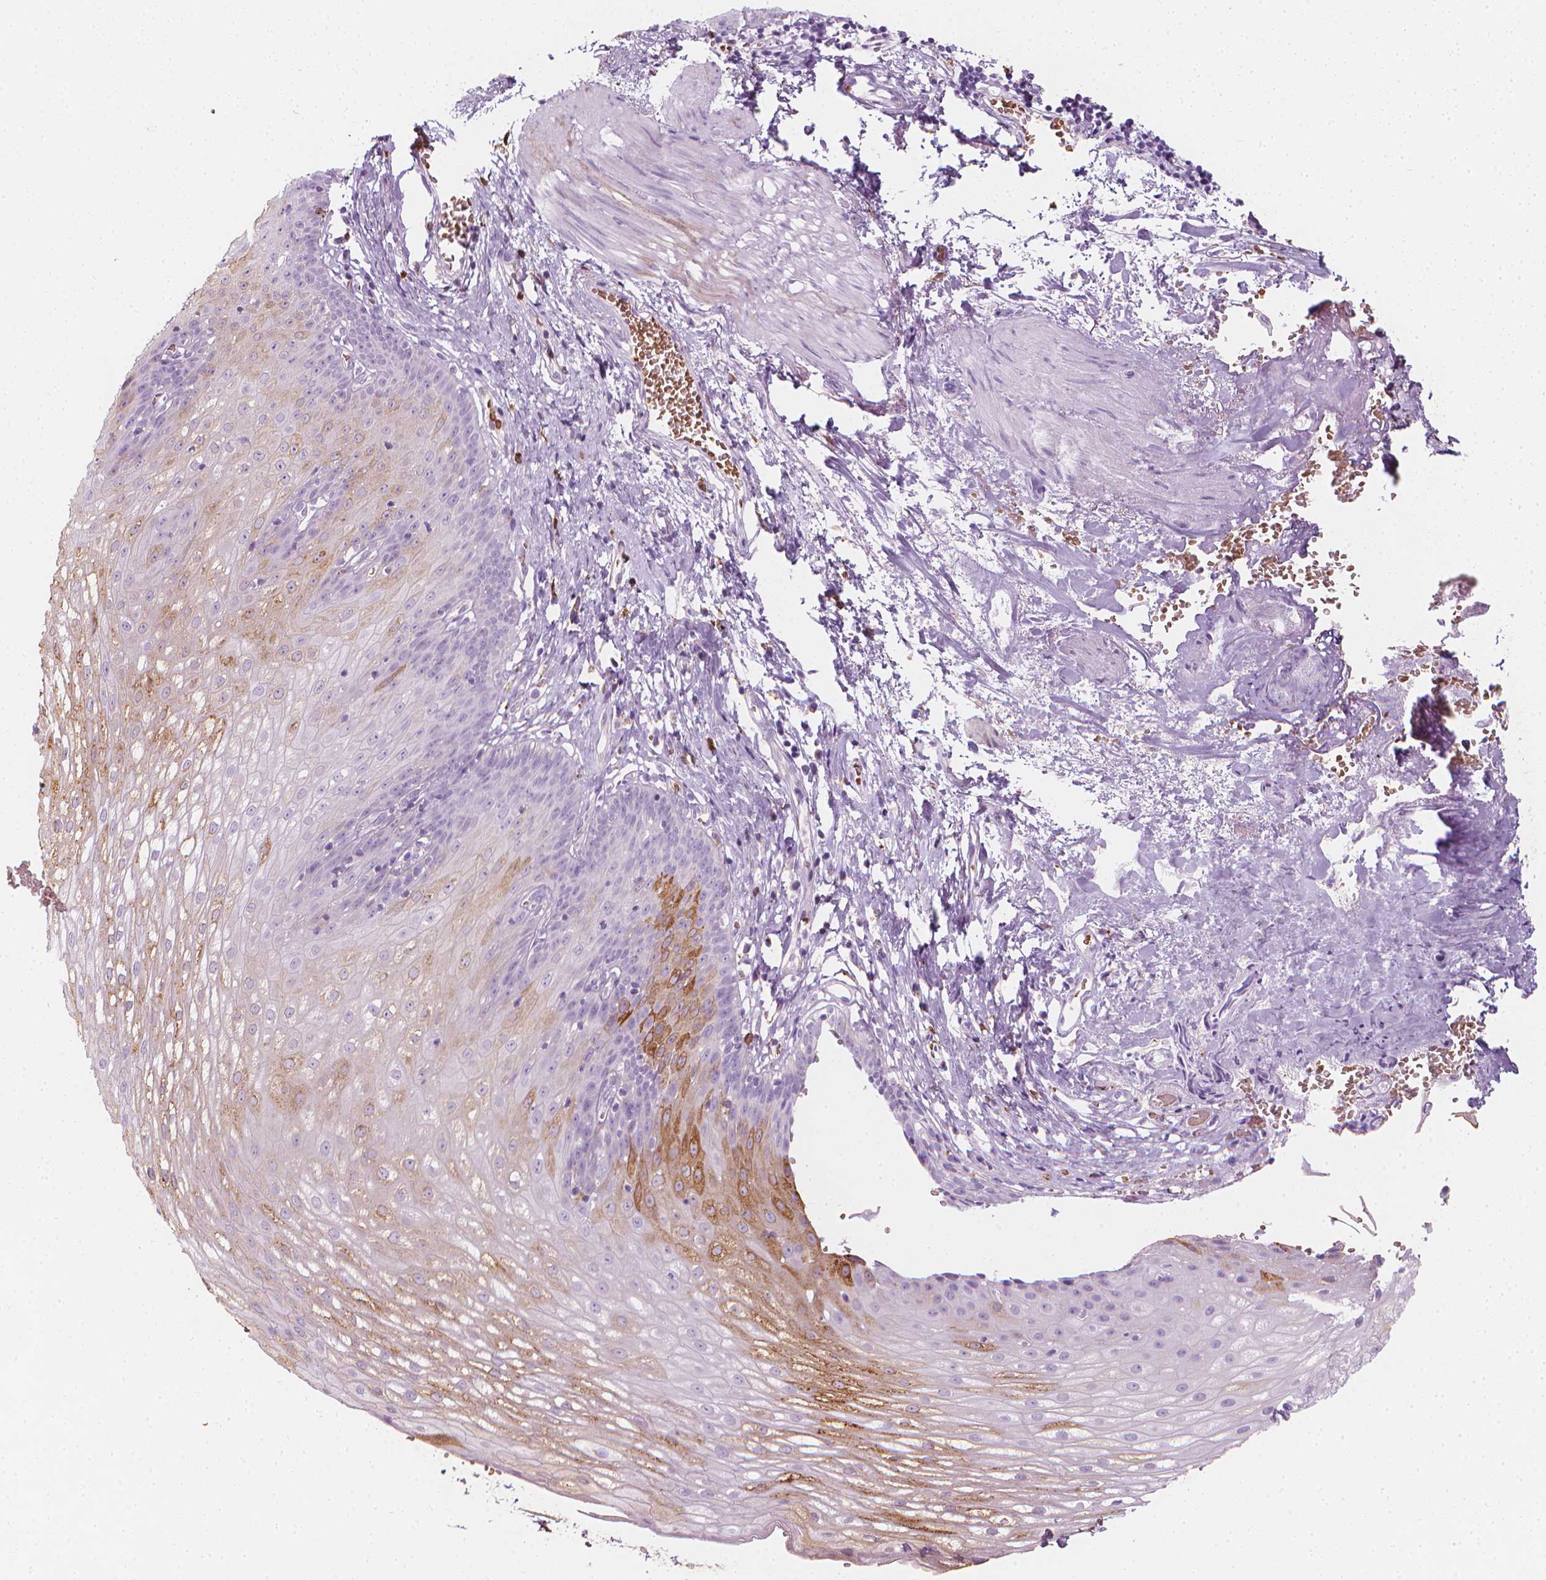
{"staining": {"intensity": "strong", "quantity": "<25%", "location": "cytoplasmic/membranous"}, "tissue": "esophagus", "cell_type": "Squamous epithelial cells", "image_type": "normal", "snomed": [{"axis": "morphology", "description": "Normal tissue, NOS"}, {"axis": "topography", "description": "Esophagus"}], "caption": "Strong cytoplasmic/membranous staining for a protein is appreciated in approximately <25% of squamous epithelial cells of normal esophagus using IHC.", "gene": "CES1", "patient": {"sex": "male", "age": 72}}